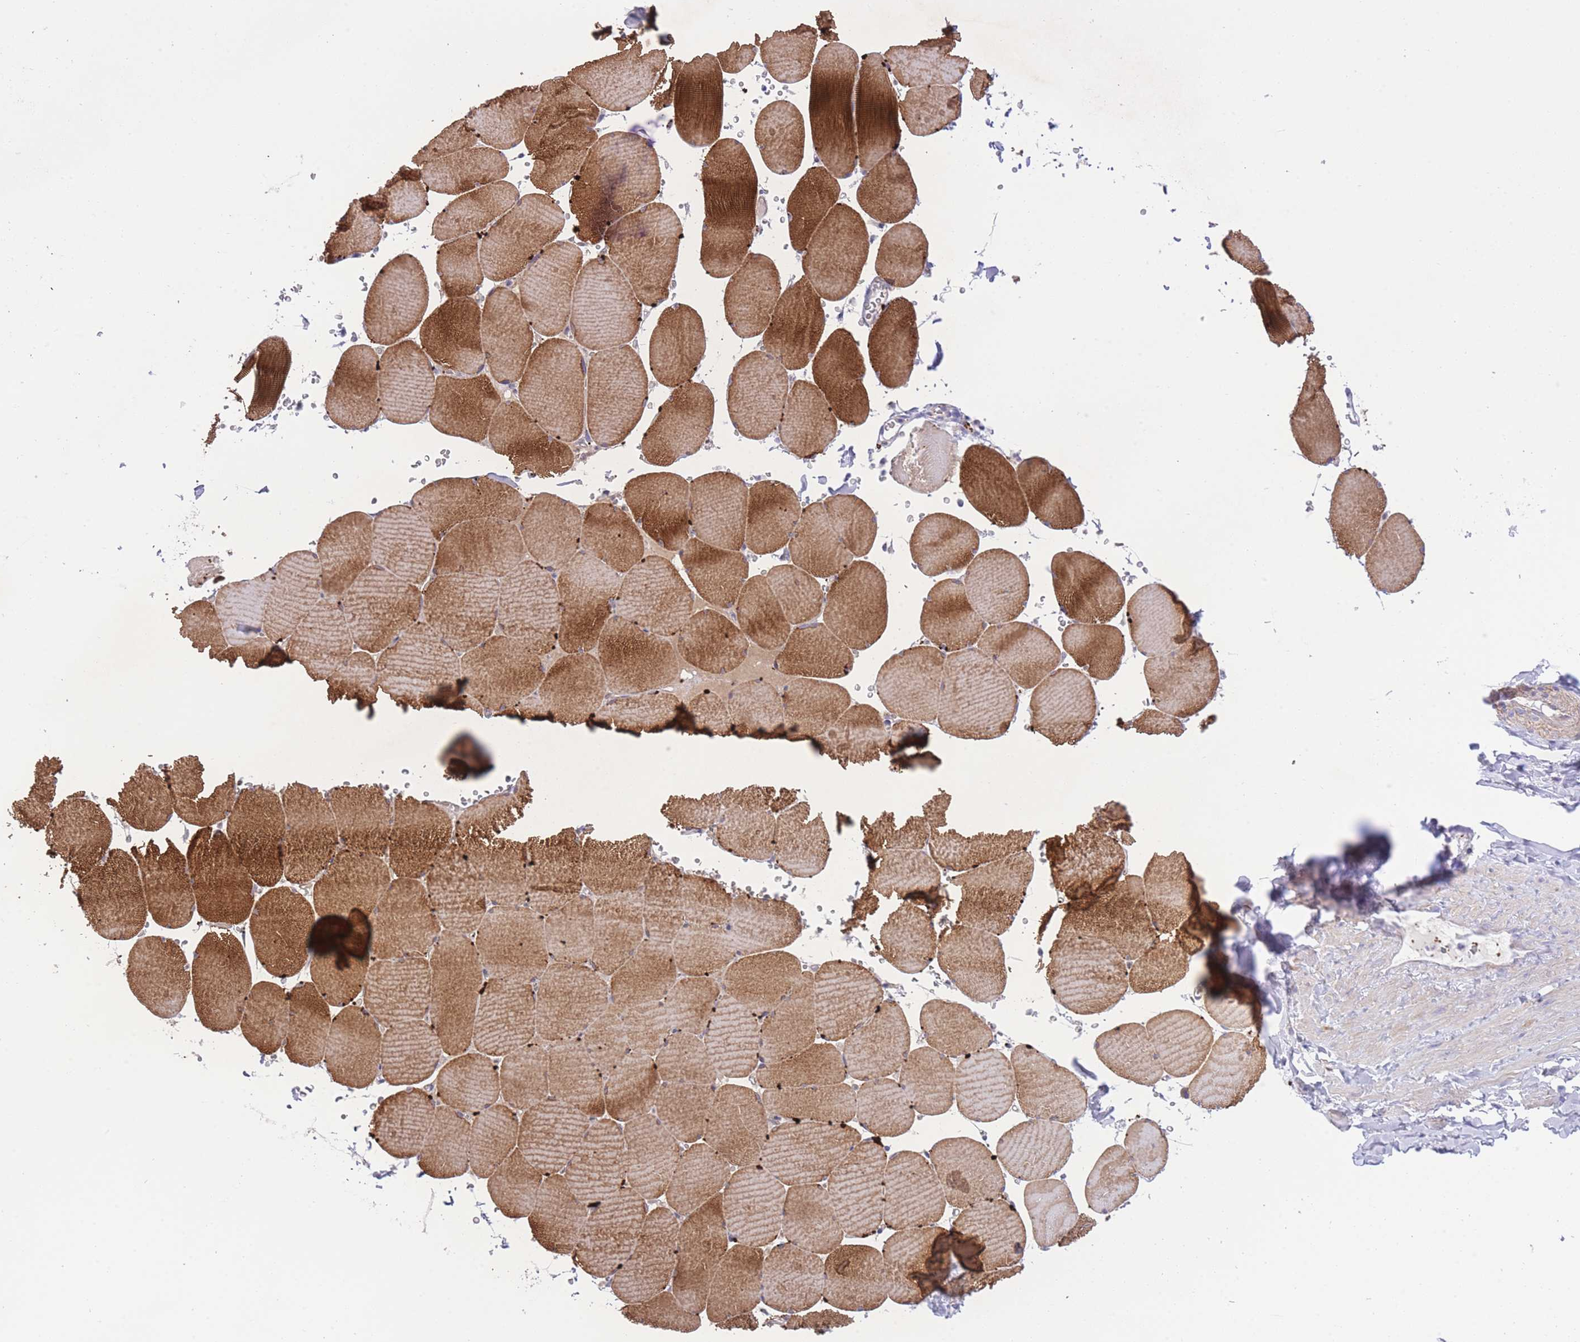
{"staining": {"intensity": "moderate", "quantity": ">75%", "location": "cytoplasmic/membranous"}, "tissue": "skeletal muscle", "cell_type": "Myocytes", "image_type": "normal", "snomed": [{"axis": "morphology", "description": "Normal tissue, NOS"}, {"axis": "topography", "description": "Skeletal muscle"}, {"axis": "topography", "description": "Head-Neck"}], "caption": "The immunohistochemical stain labels moderate cytoplasmic/membranous expression in myocytes of benign skeletal muscle.", "gene": "ENSG00000289258", "patient": {"sex": "male", "age": 66}}